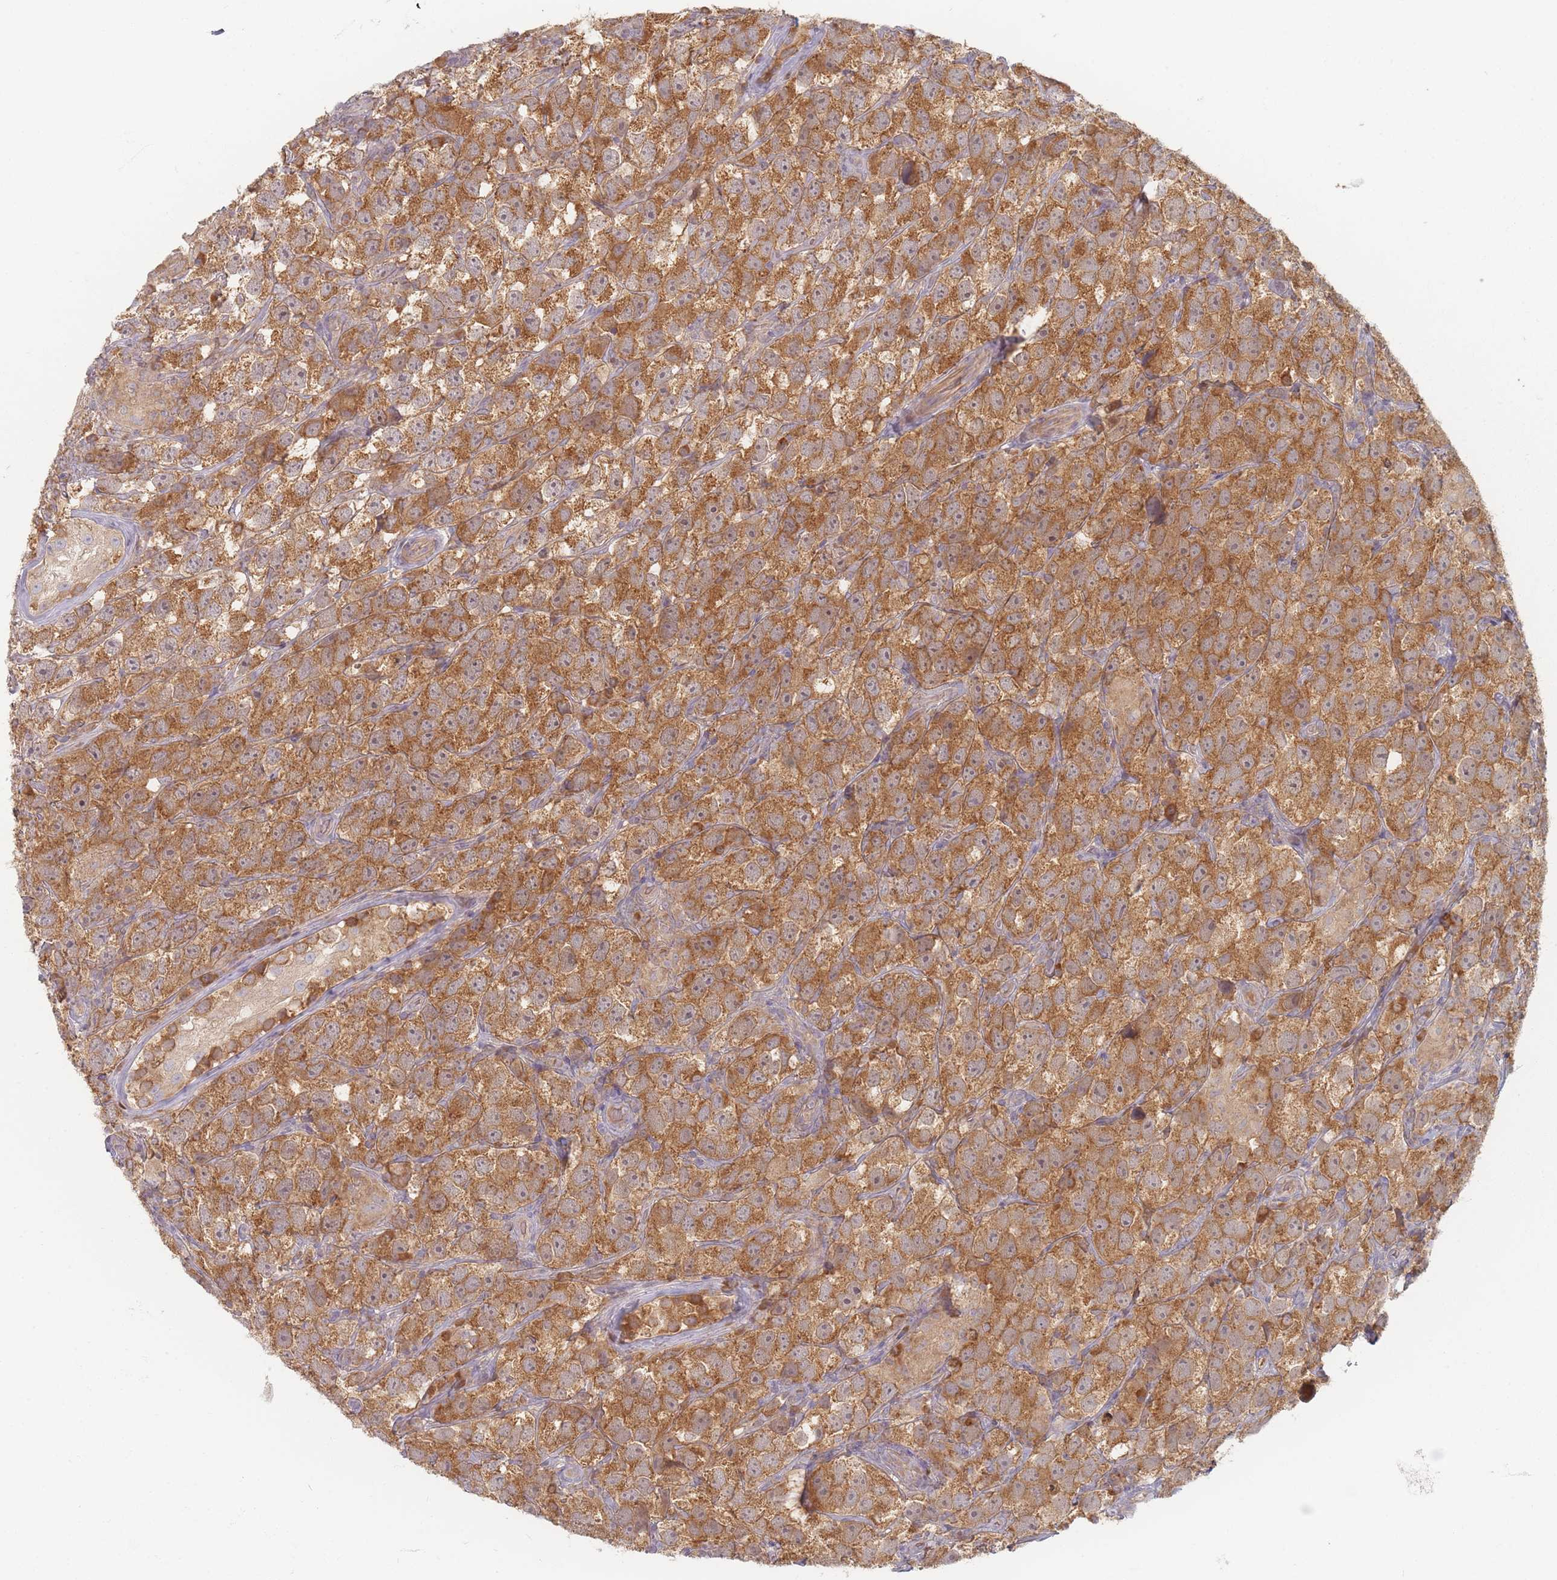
{"staining": {"intensity": "moderate", "quantity": ">75%", "location": "cytoplasmic/membranous"}, "tissue": "testis cancer", "cell_type": "Tumor cells", "image_type": "cancer", "snomed": [{"axis": "morphology", "description": "Seminoma, NOS"}, {"axis": "topography", "description": "Testis"}], "caption": "This histopathology image shows IHC staining of human testis cancer, with medium moderate cytoplasmic/membranous staining in approximately >75% of tumor cells.", "gene": "SLC35F3", "patient": {"sex": "male", "age": 26}}